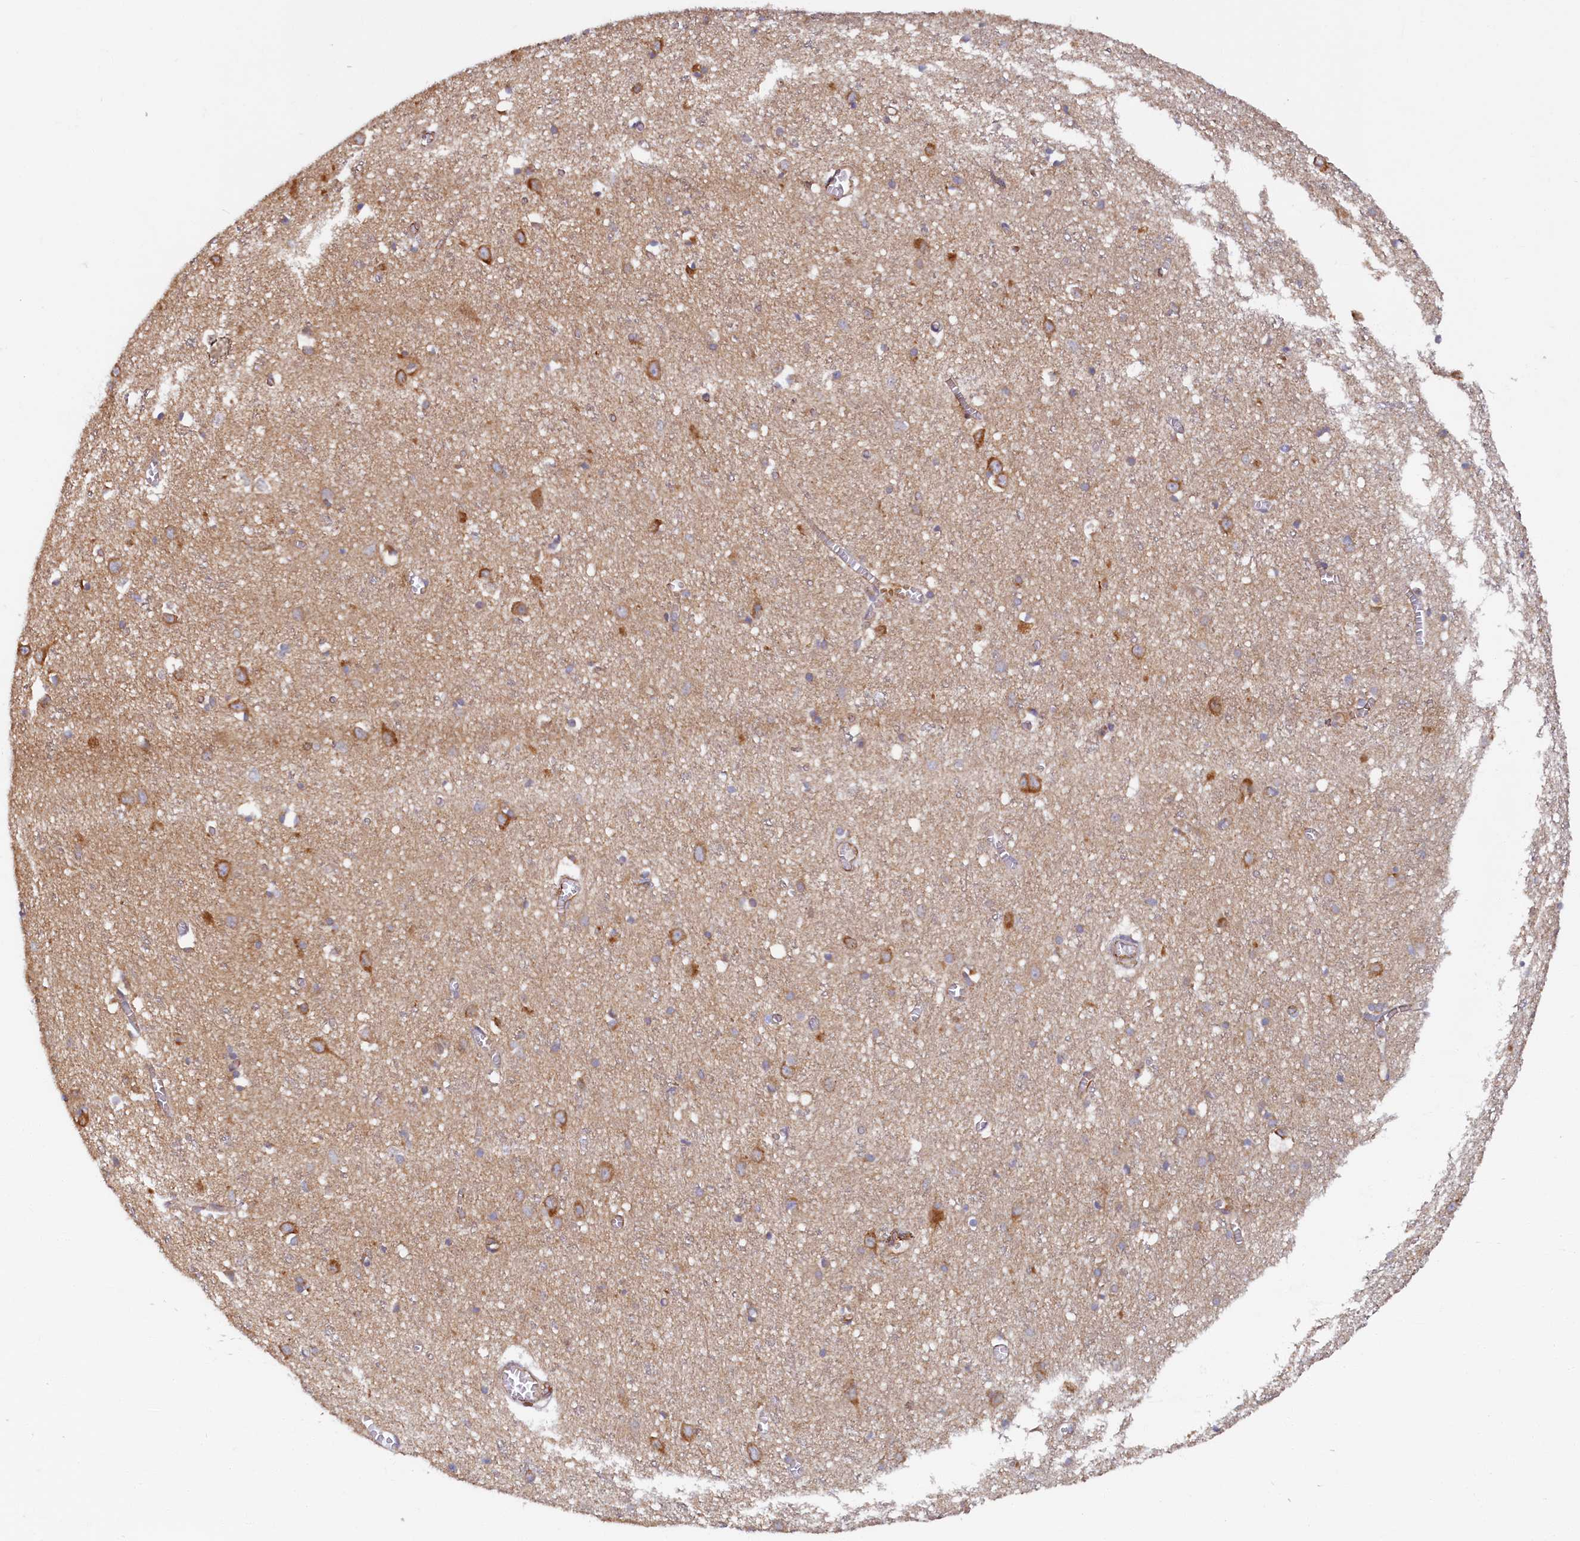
{"staining": {"intensity": "moderate", "quantity": "25%-75%", "location": "cytoplasmic/membranous"}, "tissue": "cerebral cortex", "cell_type": "Endothelial cells", "image_type": "normal", "snomed": [{"axis": "morphology", "description": "Normal tissue, NOS"}, {"axis": "topography", "description": "Cerebral cortex"}], "caption": "IHC staining of normal cerebral cortex, which displays medium levels of moderate cytoplasmic/membranous positivity in about 25%-75% of endothelial cells indicating moderate cytoplasmic/membranous protein staining. The staining was performed using DAB (brown) for protein detection and nuclei were counterstained in hematoxylin (blue).", "gene": "STX12", "patient": {"sex": "female", "age": 64}}